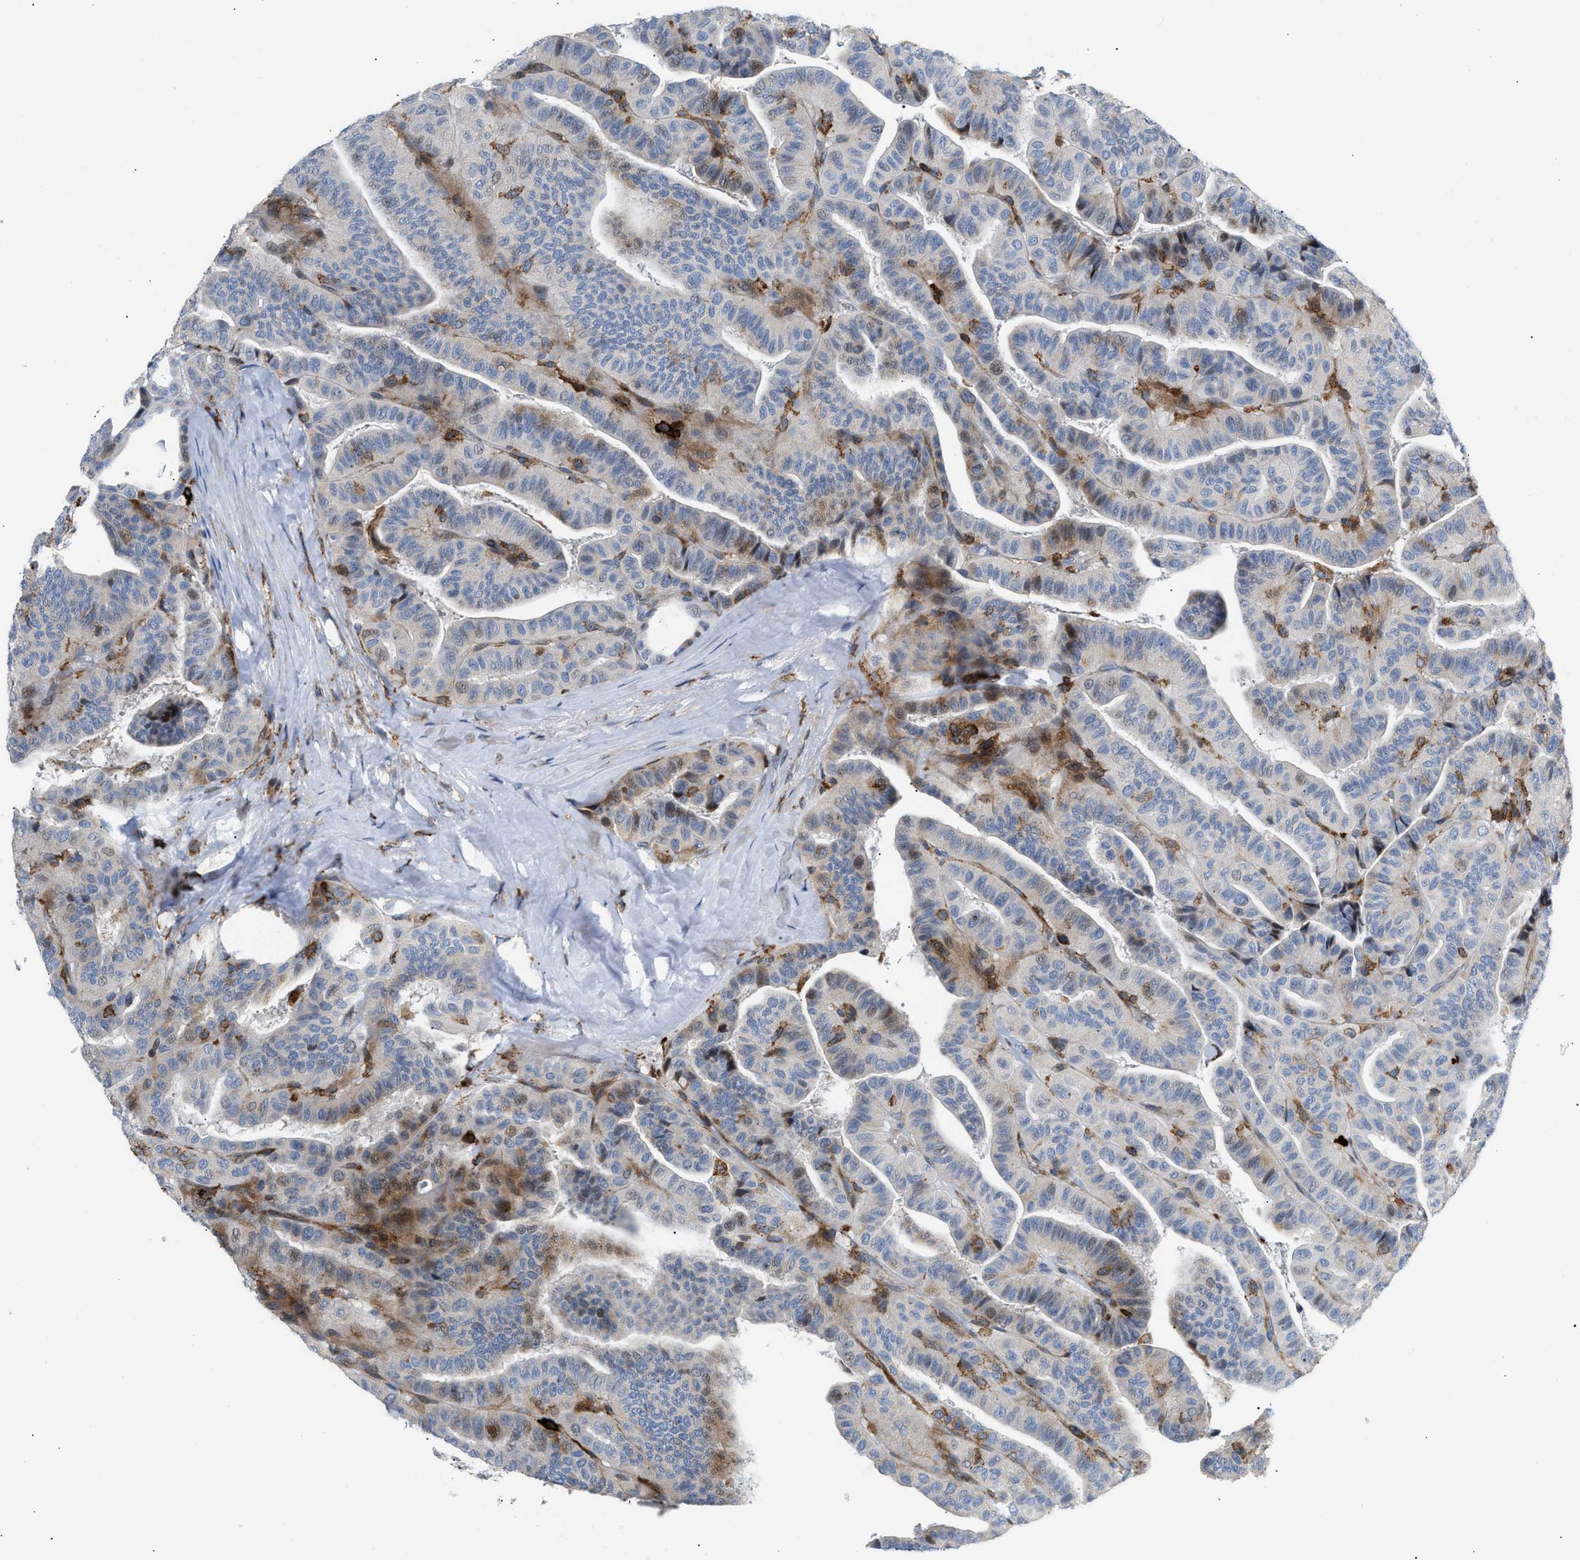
{"staining": {"intensity": "weak", "quantity": "<25%", "location": "cytoplasmic/membranous,nuclear"}, "tissue": "thyroid cancer", "cell_type": "Tumor cells", "image_type": "cancer", "snomed": [{"axis": "morphology", "description": "Papillary adenocarcinoma, NOS"}, {"axis": "topography", "description": "Thyroid gland"}], "caption": "The image reveals no significant positivity in tumor cells of papillary adenocarcinoma (thyroid). Brightfield microscopy of immunohistochemistry (IHC) stained with DAB (3,3'-diaminobenzidine) (brown) and hematoxylin (blue), captured at high magnification.", "gene": "ATP9A", "patient": {"sex": "male", "age": 77}}